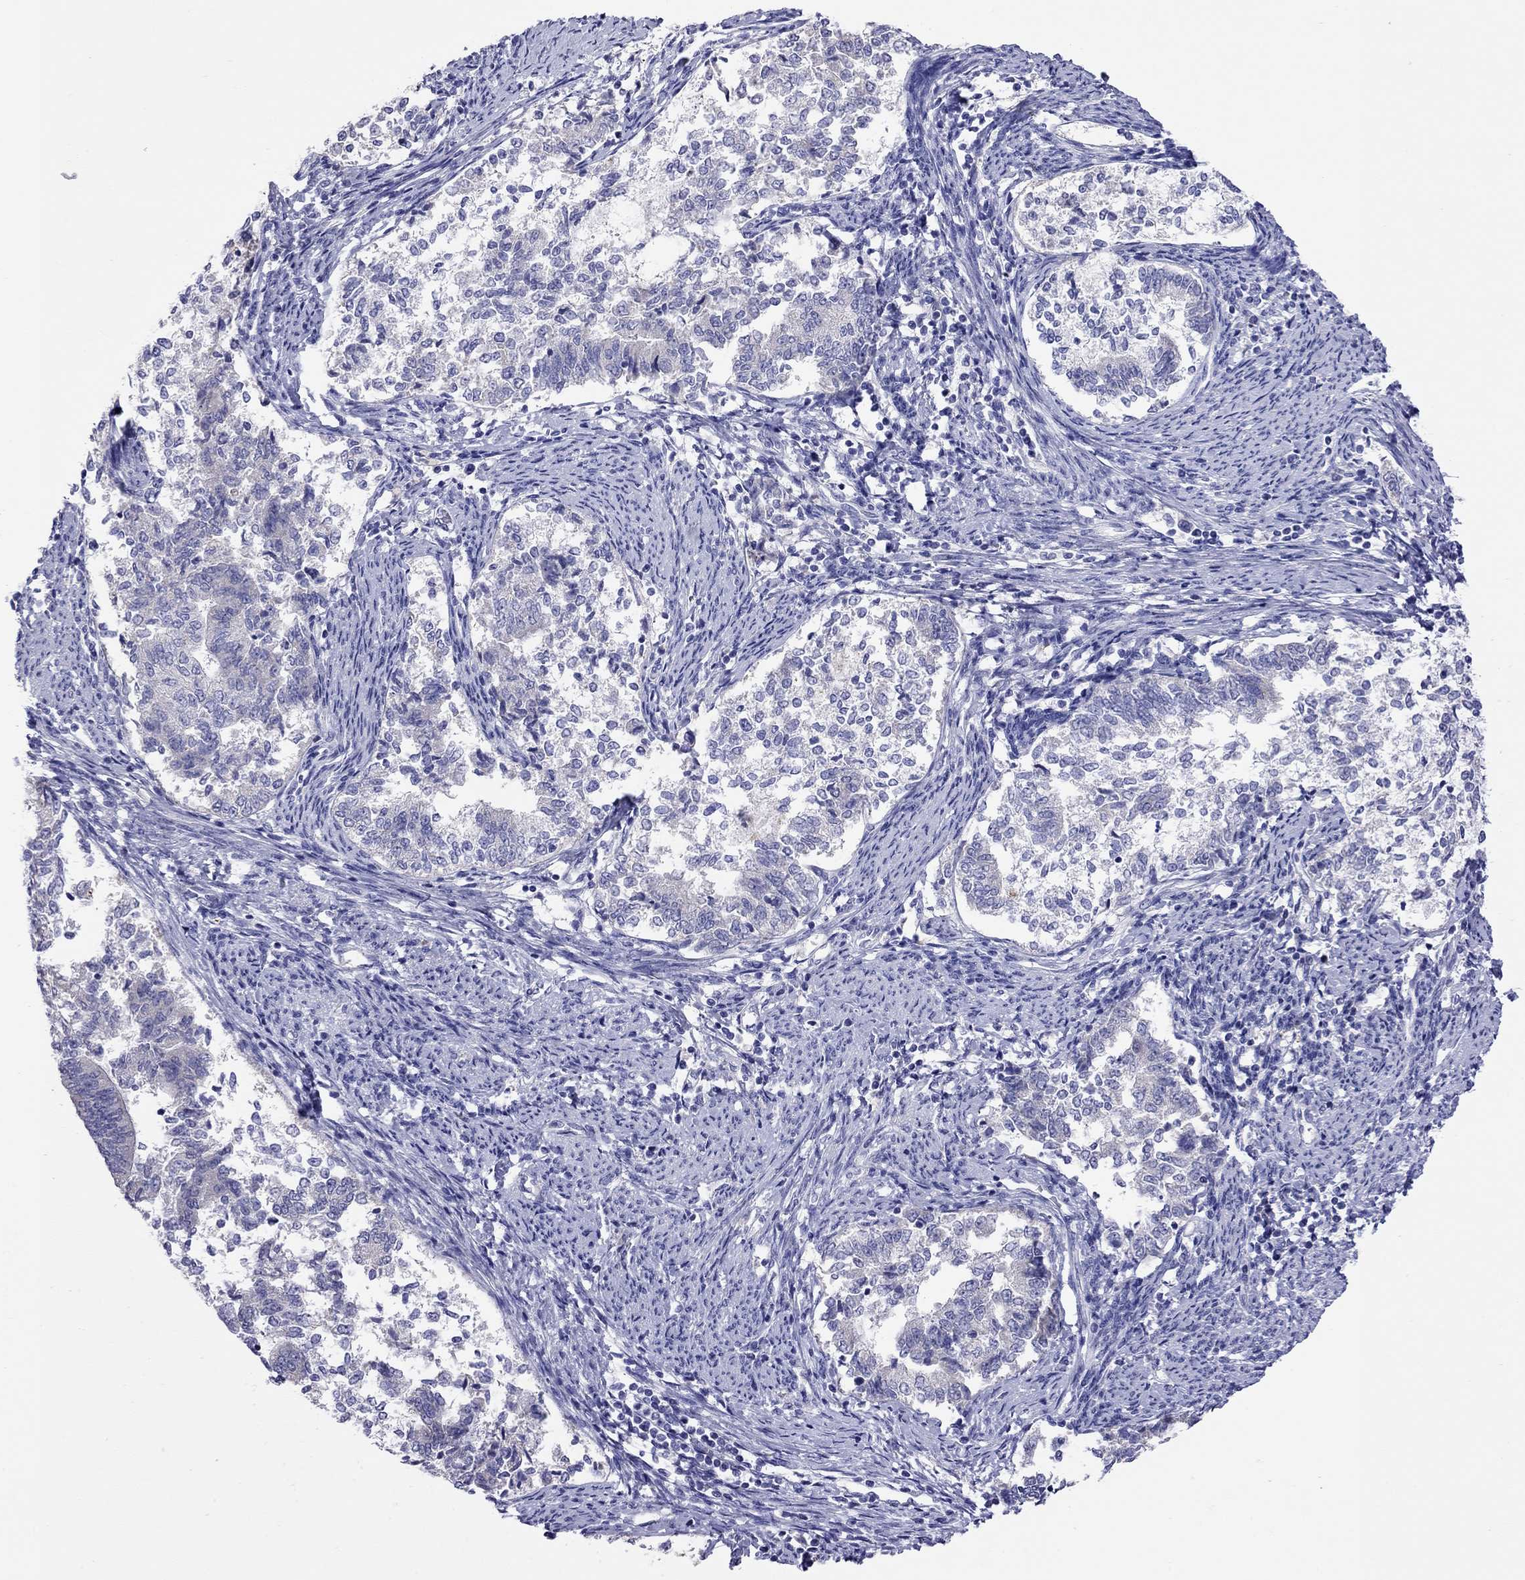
{"staining": {"intensity": "negative", "quantity": "none", "location": "none"}, "tissue": "endometrial cancer", "cell_type": "Tumor cells", "image_type": "cancer", "snomed": [{"axis": "morphology", "description": "Adenocarcinoma, NOS"}, {"axis": "topography", "description": "Endometrium"}], "caption": "A high-resolution image shows IHC staining of endometrial cancer, which shows no significant expression in tumor cells.", "gene": "COL9A1", "patient": {"sex": "female", "age": 65}}